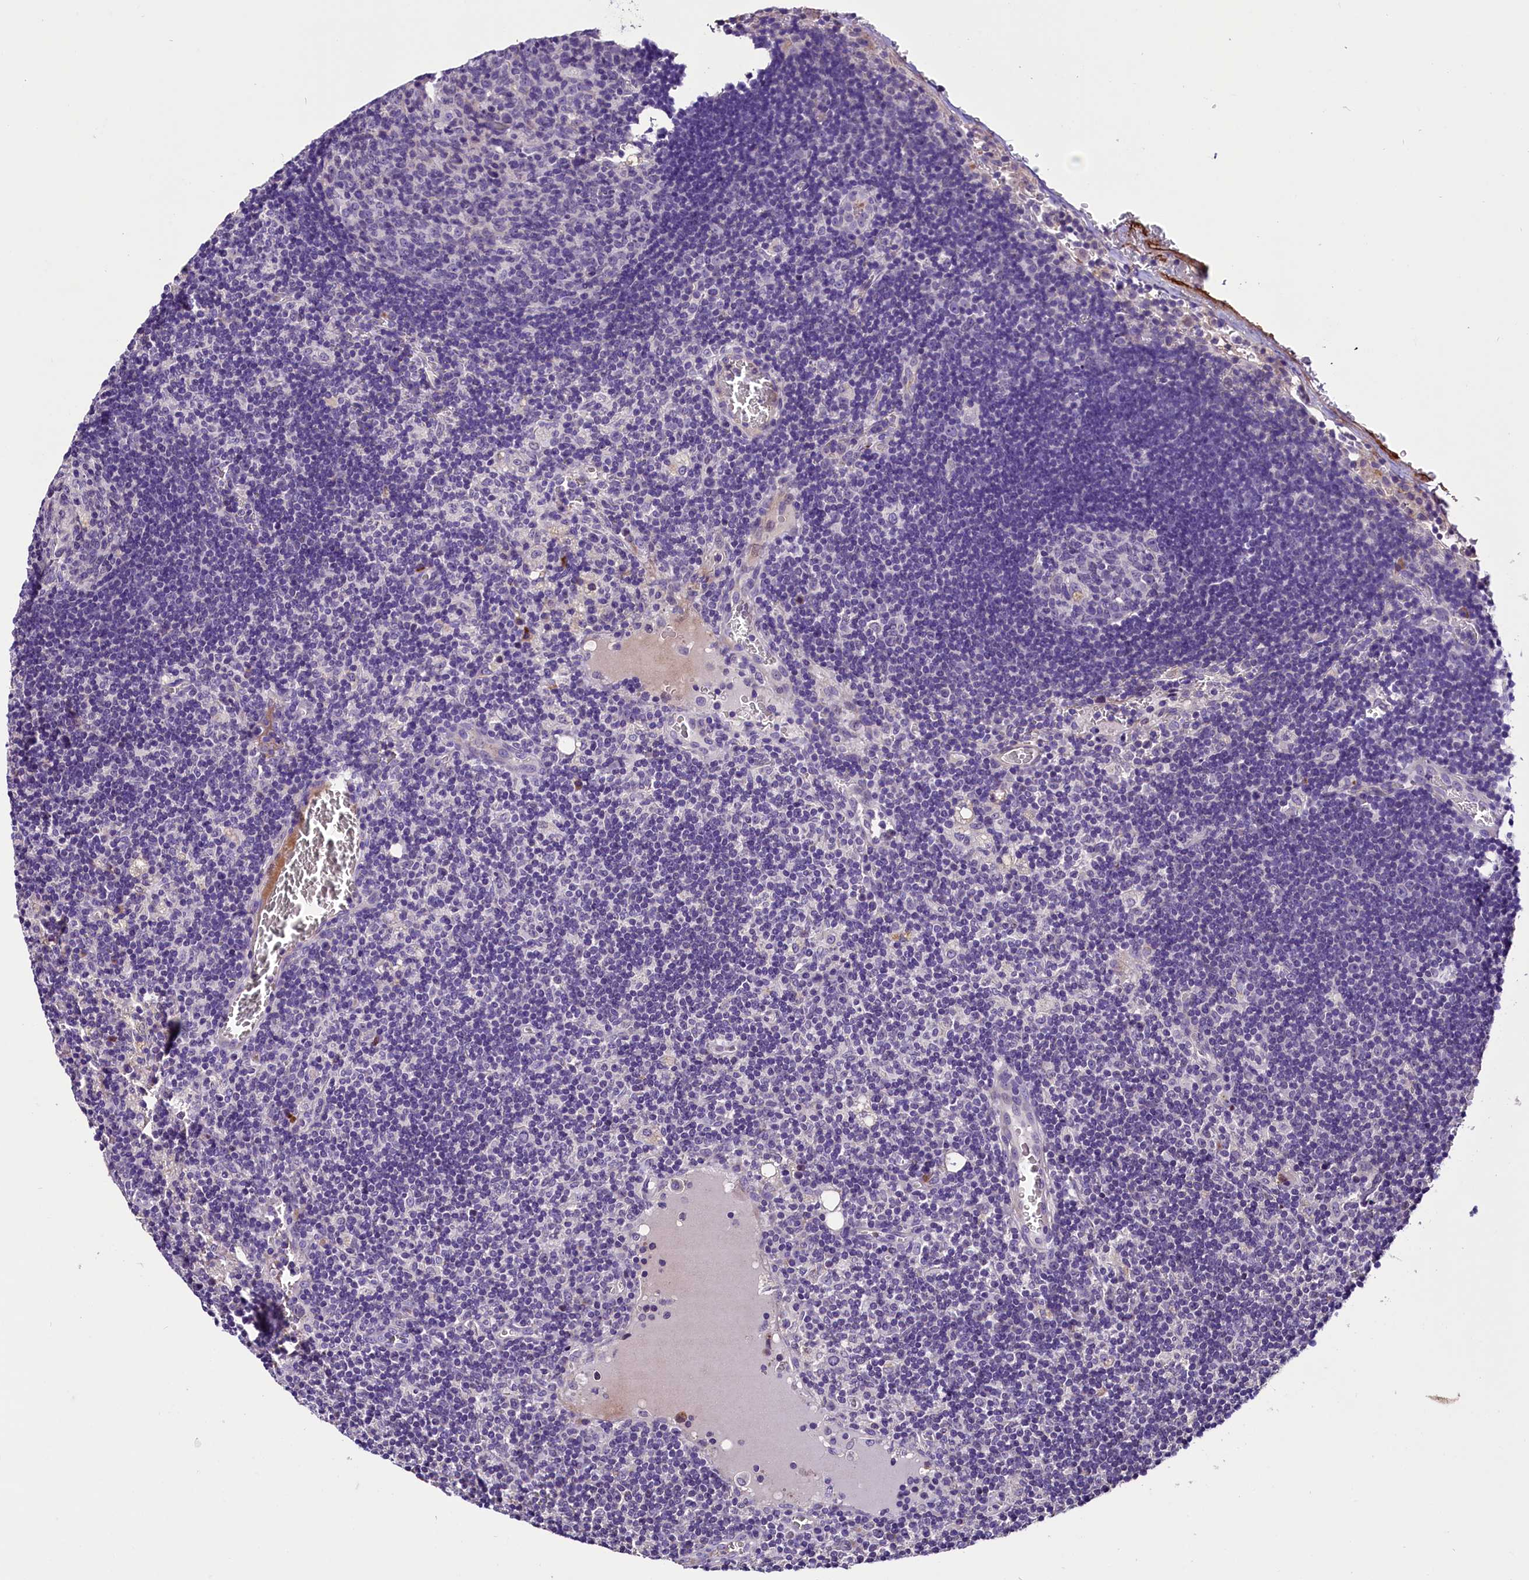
{"staining": {"intensity": "negative", "quantity": "none", "location": "none"}, "tissue": "lymph node", "cell_type": "Germinal center cells", "image_type": "normal", "snomed": [{"axis": "morphology", "description": "Normal tissue, NOS"}, {"axis": "topography", "description": "Lymph node"}], "caption": "This image is of unremarkable lymph node stained with IHC to label a protein in brown with the nuclei are counter-stained blue. There is no staining in germinal center cells. The staining was performed using DAB to visualize the protein expression in brown, while the nuclei were stained in blue with hematoxylin (Magnification: 20x).", "gene": "MEX3B", "patient": {"sex": "female", "age": 73}}